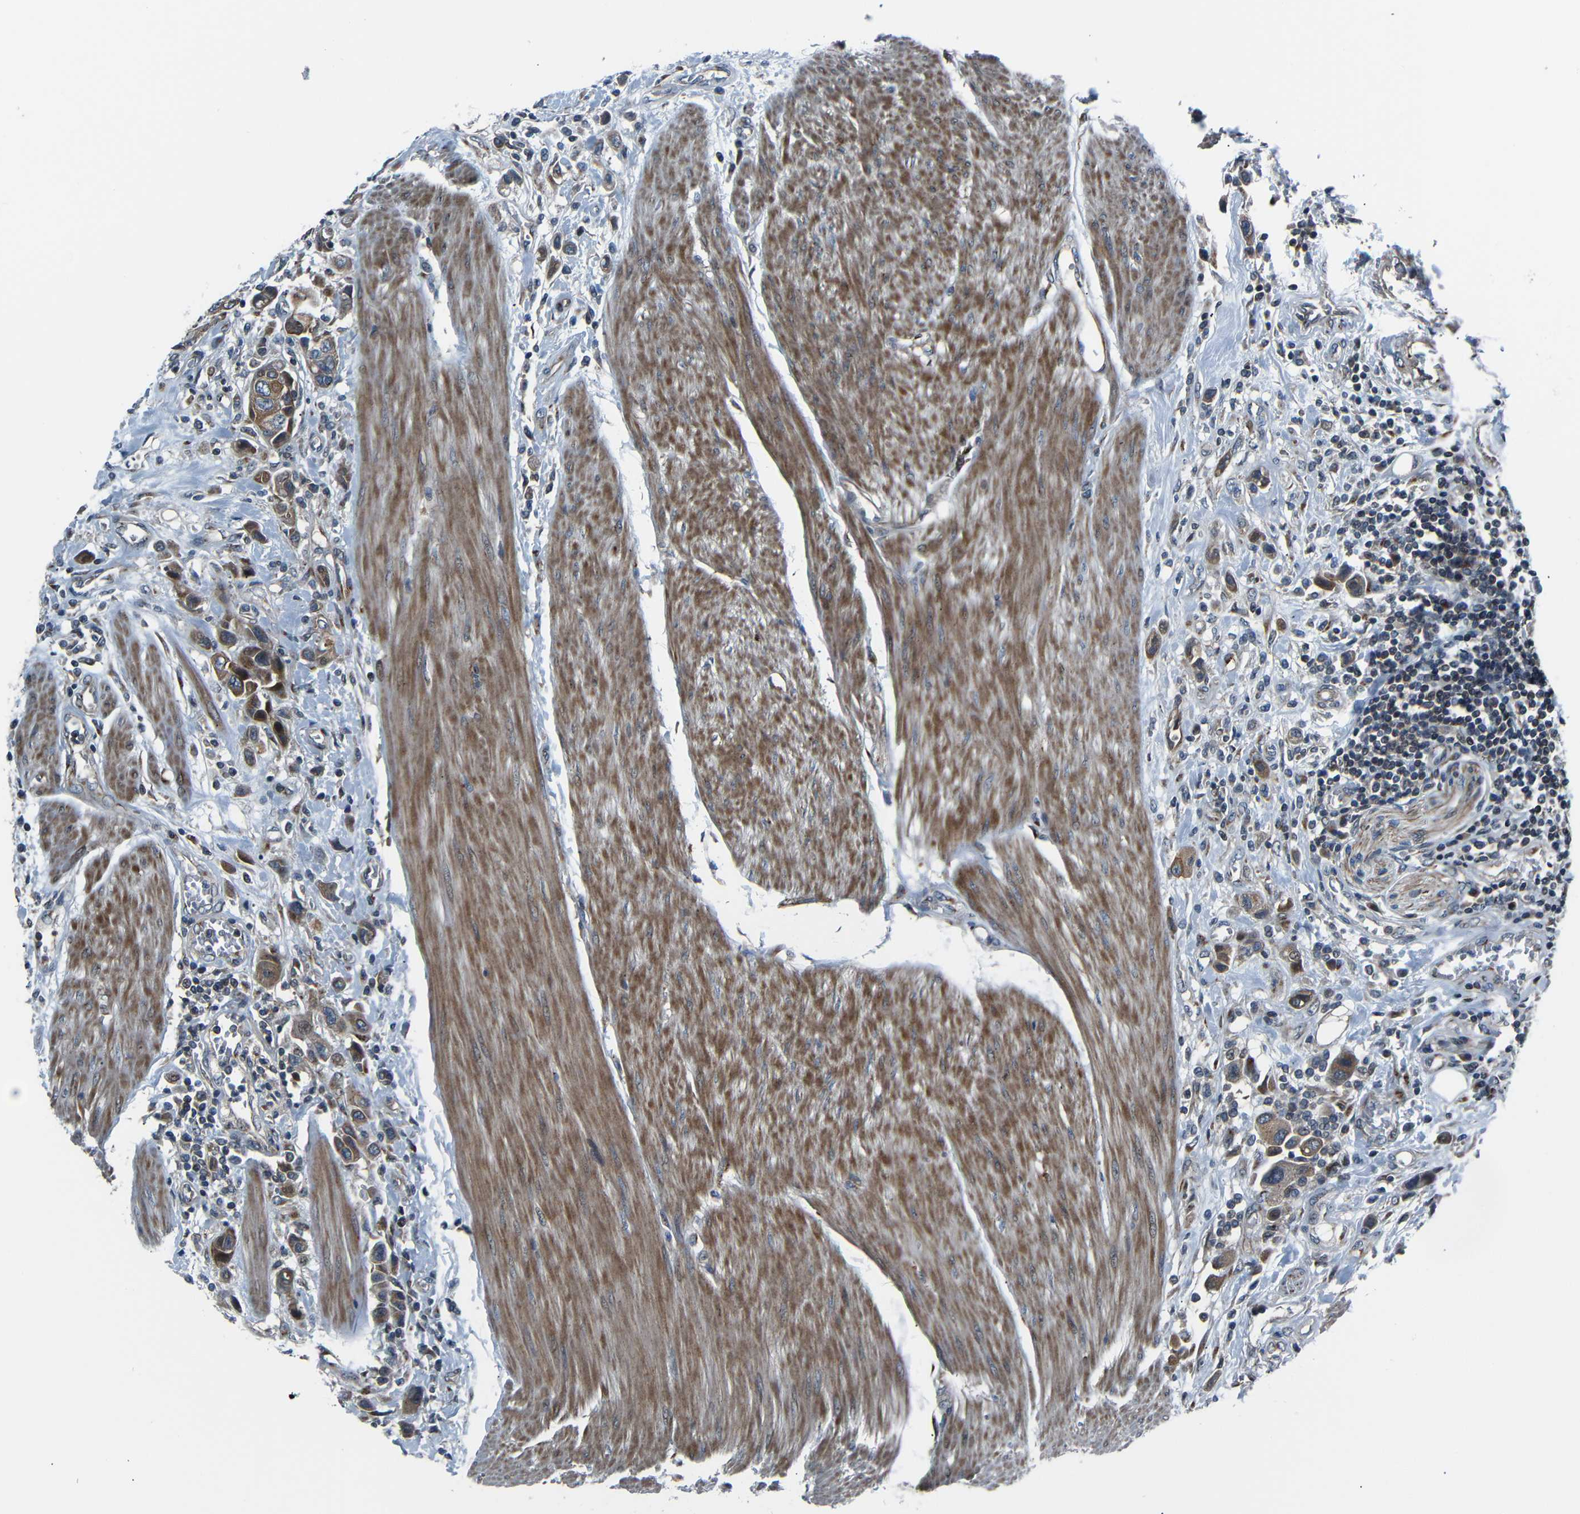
{"staining": {"intensity": "moderate", "quantity": ">75%", "location": "cytoplasmic/membranous"}, "tissue": "urothelial cancer", "cell_type": "Tumor cells", "image_type": "cancer", "snomed": [{"axis": "morphology", "description": "Urothelial carcinoma, High grade"}, {"axis": "topography", "description": "Urinary bladder"}], "caption": "Immunohistochemistry micrograph of neoplastic tissue: human high-grade urothelial carcinoma stained using immunohistochemistry reveals medium levels of moderate protein expression localized specifically in the cytoplasmic/membranous of tumor cells, appearing as a cytoplasmic/membranous brown color.", "gene": "AKAP9", "patient": {"sex": "male", "age": 50}}